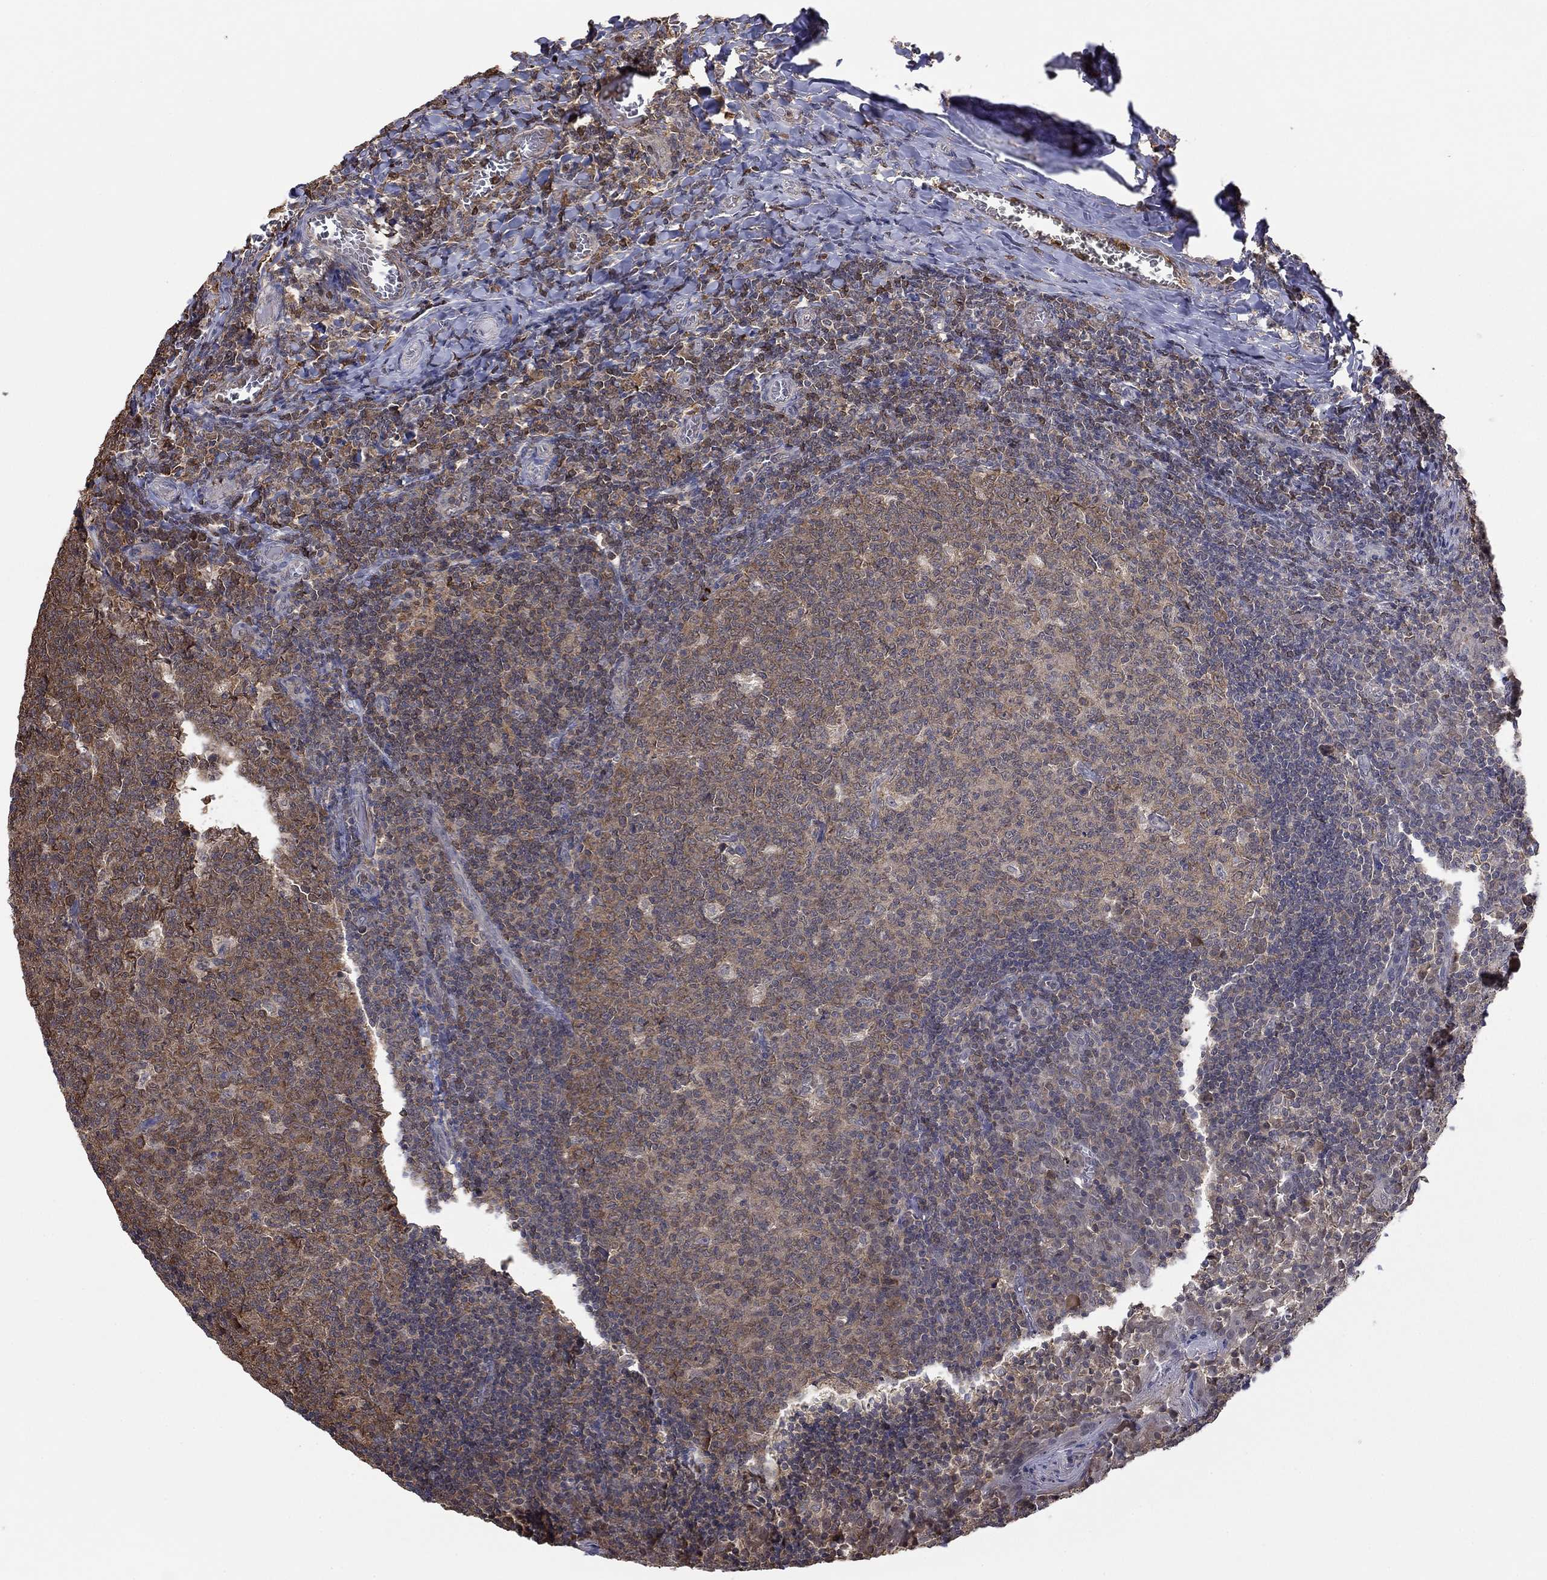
{"staining": {"intensity": "weak", "quantity": ">75%", "location": "cytoplasmic/membranous"}, "tissue": "tonsil", "cell_type": "Germinal center cells", "image_type": "normal", "snomed": [{"axis": "morphology", "description": "Normal tissue, NOS"}, {"axis": "topography", "description": "Tonsil"}], "caption": "Germinal center cells show weak cytoplasmic/membranous staining in approximately >75% of cells in unremarkable tonsil. The protein is shown in brown color, while the nuclei are stained blue.", "gene": "RNF114", "patient": {"sex": "female", "age": 13}}